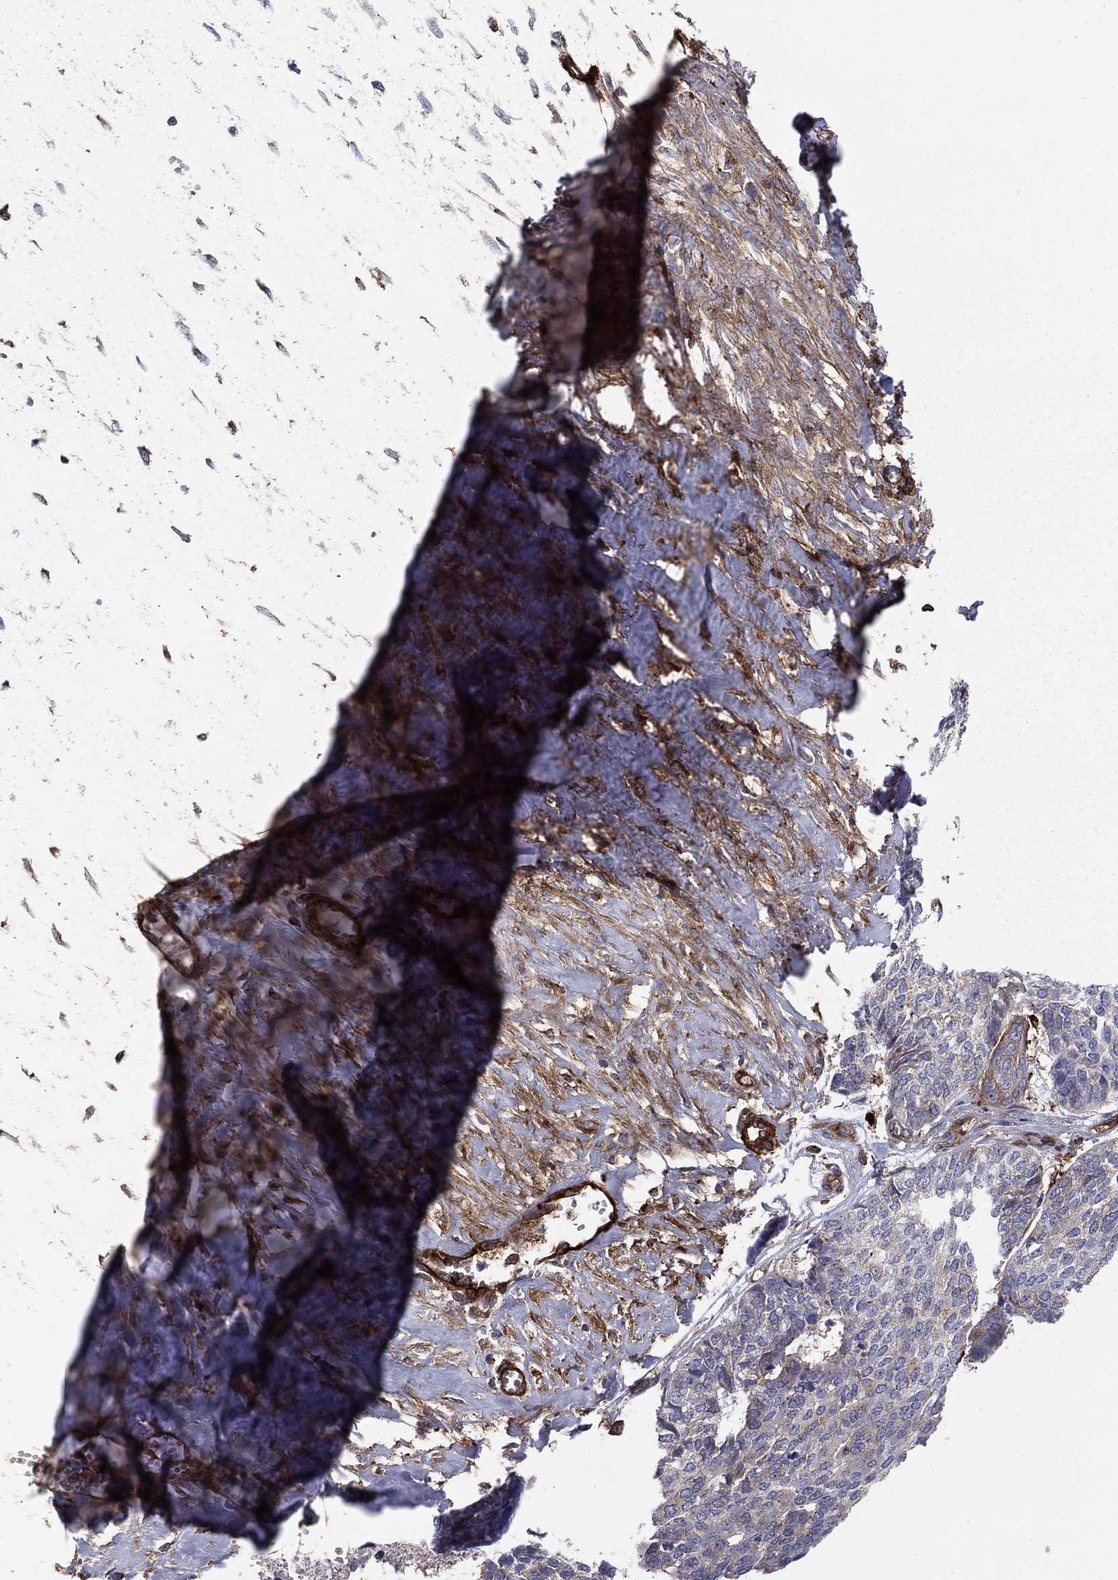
{"staining": {"intensity": "weak", "quantity": "25%-75%", "location": "cytoplasmic/membranous"}, "tissue": "skin cancer", "cell_type": "Tumor cells", "image_type": "cancer", "snomed": [{"axis": "morphology", "description": "Basal cell carcinoma"}, {"axis": "topography", "description": "Skin"}], "caption": "IHC histopathology image of skin basal cell carcinoma stained for a protein (brown), which exhibits low levels of weak cytoplasmic/membranous expression in about 25%-75% of tumor cells.", "gene": "EHBP1L1", "patient": {"sex": "male", "age": 86}}